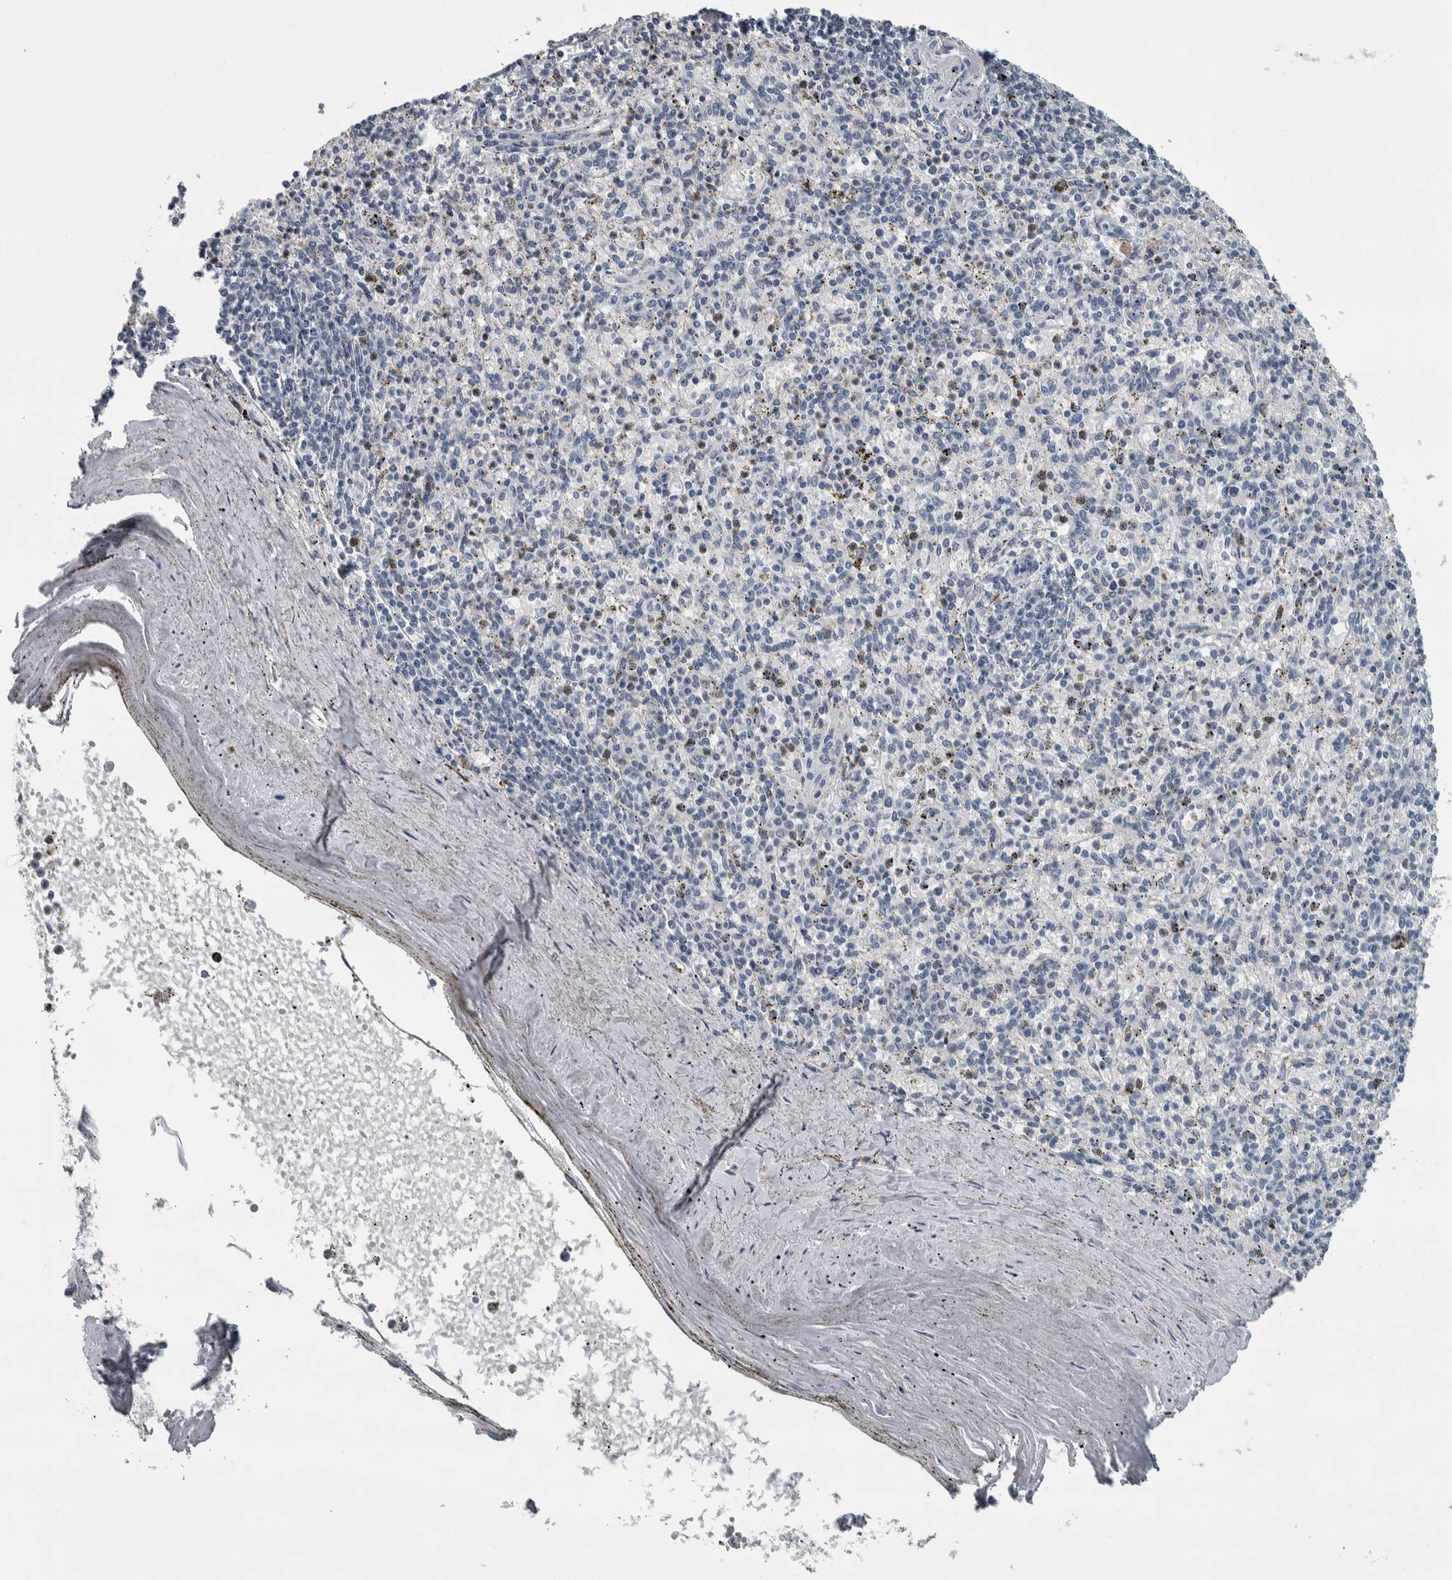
{"staining": {"intensity": "negative", "quantity": "none", "location": "none"}, "tissue": "spleen", "cell_type": "Cells in red pulp", "image_type": "normal", "snomed": [{"axis": "morphology", "description": "Normal tissue, NOS"}, {"axis": "topography", "description": "Spleen"}], "caption": "Immunohistochemical staining of normal human spleen exhibits no significant staining in cells in red pulp.", "gene": "CAVIN4", "patient": {"sex": "male", "age": 72}}